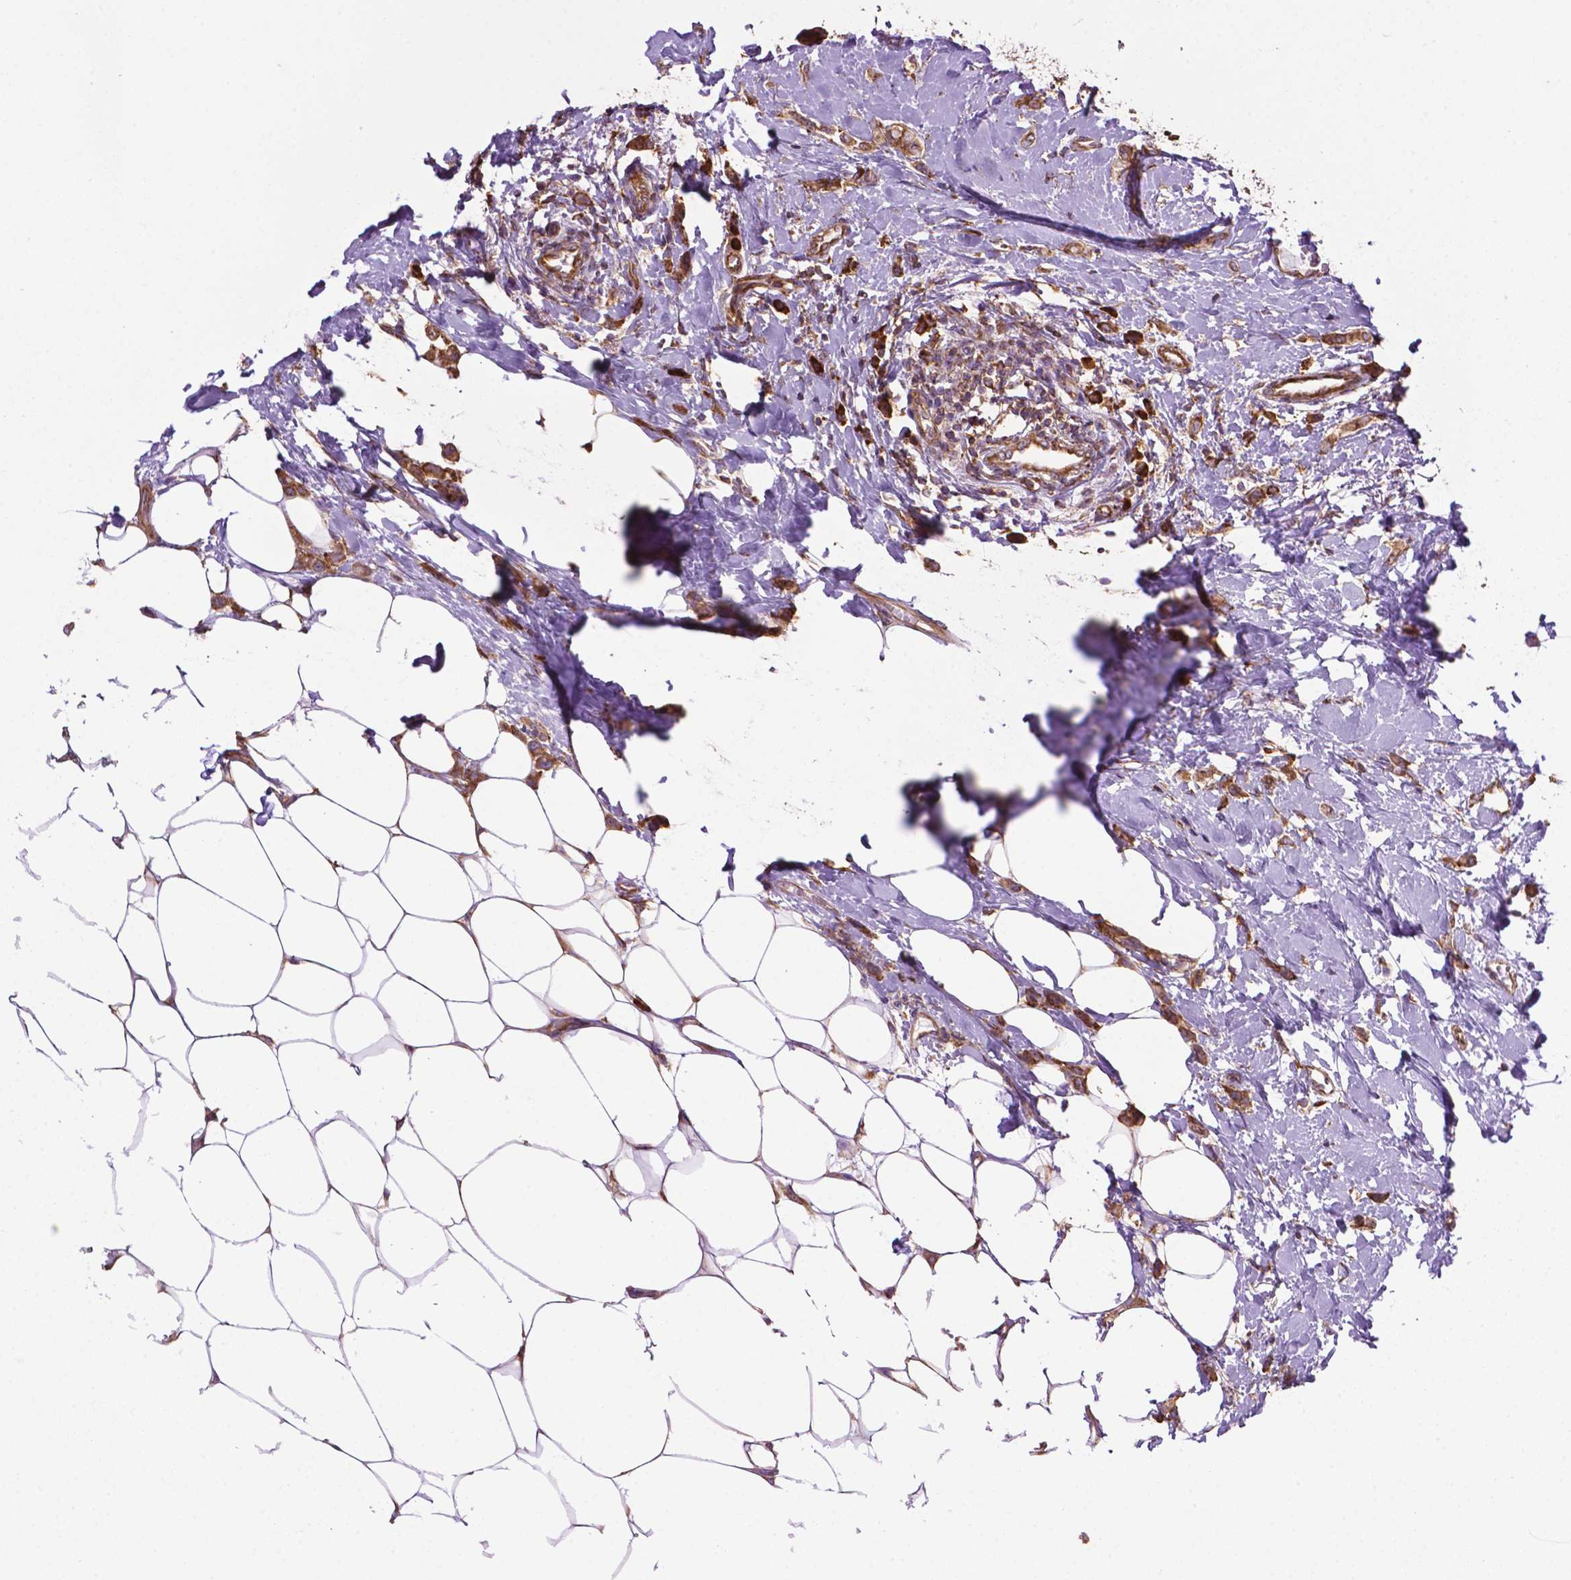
{"staining": {"intensity": "moderate", "quantity": ">75%", "location": "cytoplasmic/membranous"}, "tissue": "breast cancer", "cell_type": "Tumor cells", "image_type": "cancer", "snomed": [{"axis": "morphology", "description": "Lobular carcinoma"}, {"axis": "topography", "description": "Breast"}], "caption": "IHC photomicrograph of neoplastic tissue: human breast cancer (lobular carcinoma) stained using immunohistochemistry (IHC) demonstrates medium levels of moderate protein expression localized specifically in the cytoplasmic/membranous of tumor cells, appearing as a cytoplasmic/membranous brown color.", "gene": "RPL29", "patient": {"sex": "female", "age": 66}}